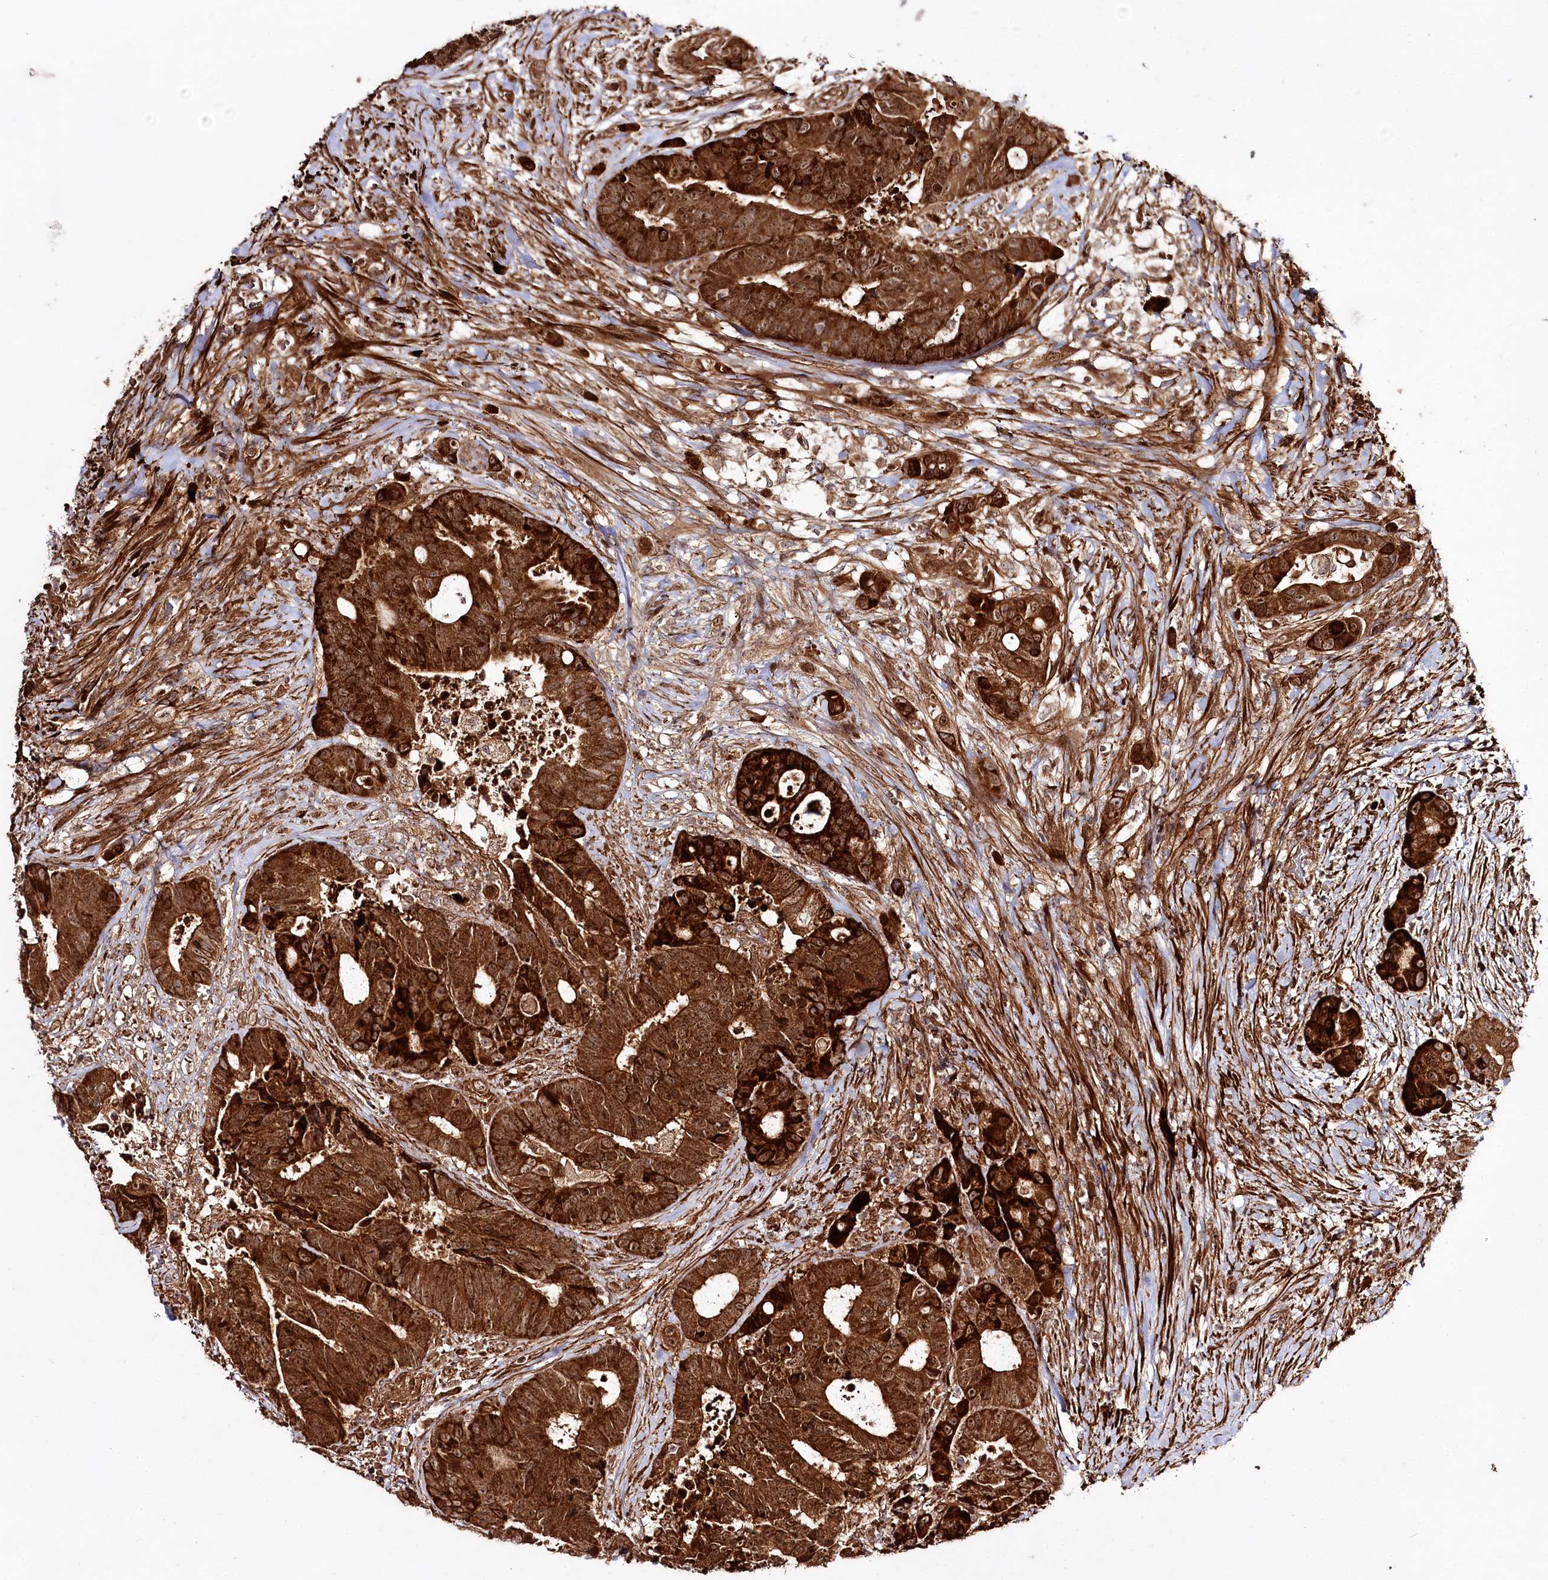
{"staining": {"intensity": "strong", "quantity": ">75%", "location": "cytoplasmic/membranous,nuclear"}, "tissue": "colorectal cancer", "cell_type": "Tumor cells", "image_type": "cancer", "snomed": [{"axis": "morphology", "description": "Adenocarcinoma, NOS"}, {"axis": "topography", "description": "Rectum"}], "caption": "Brown immunohistochemical staining in human colorectal cancer (adenocarcinoma) displays strong cytoplasmic/membranous and nuclear staining in approximately >75% of tumor cells.", "gene": "REXO2", "patient": {"sex": "male", "age": 69}}